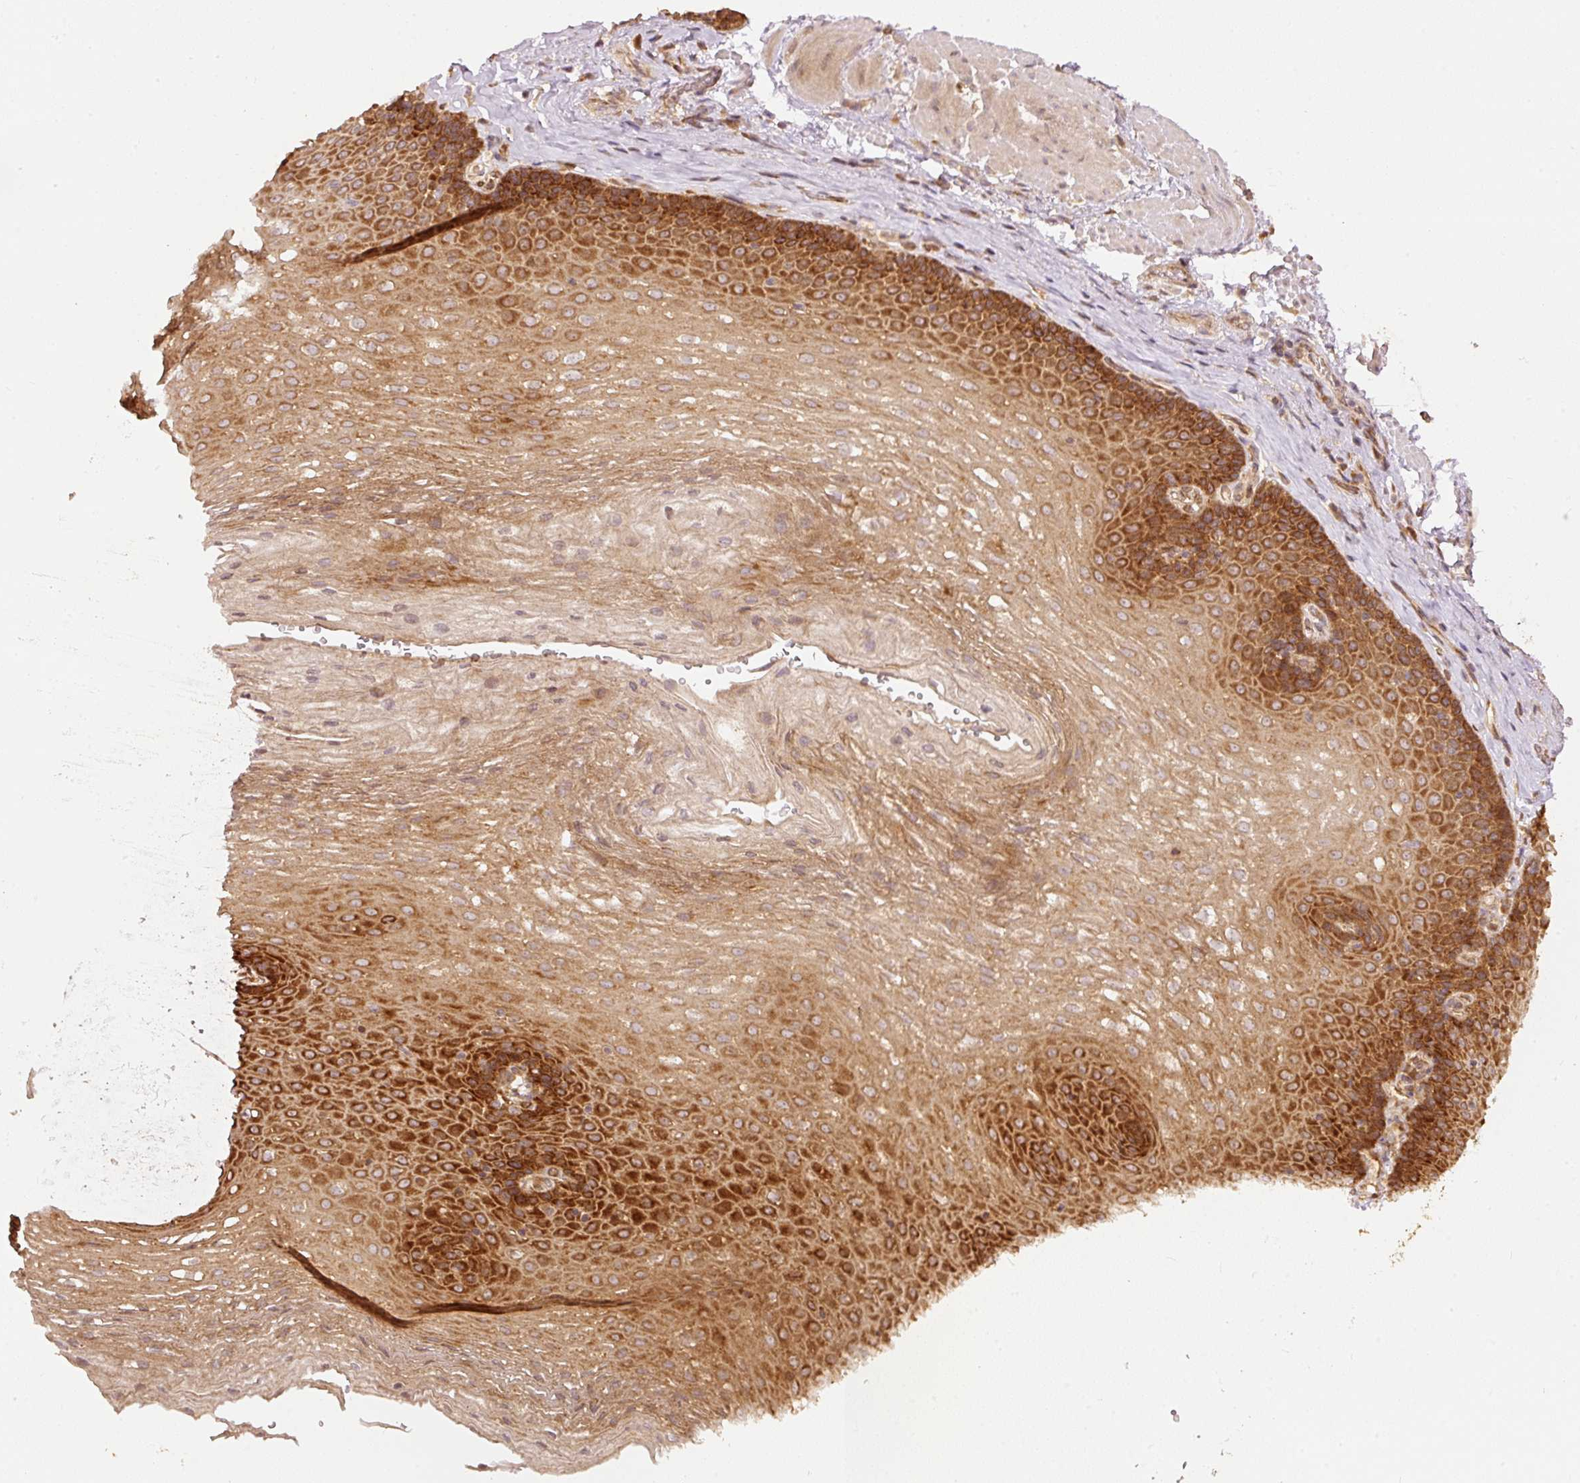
{"staining": {"intensity": "strong", "quantity": ">75%", "location": "cytoplasmic/membranous"}, "tissue": "esophagus", "cell_type": "Squamous epithelial cells", "image_type": "normal", "snomed": [{"axis": "morphology", "description": "Normal tissue, NOS"}, {"axis": "topography", "description": "Esophagus"}], "caption": "Immunohistochemistry (IHC) image of unremarkable esophagus stained for a protein (brown), which displays high levels of strong cytoplasmic/membranous expression in approximately >75% of squamous epithelial cells.", "gene": "EIF3B", "patient": {"sex": "female", "age": 66}}